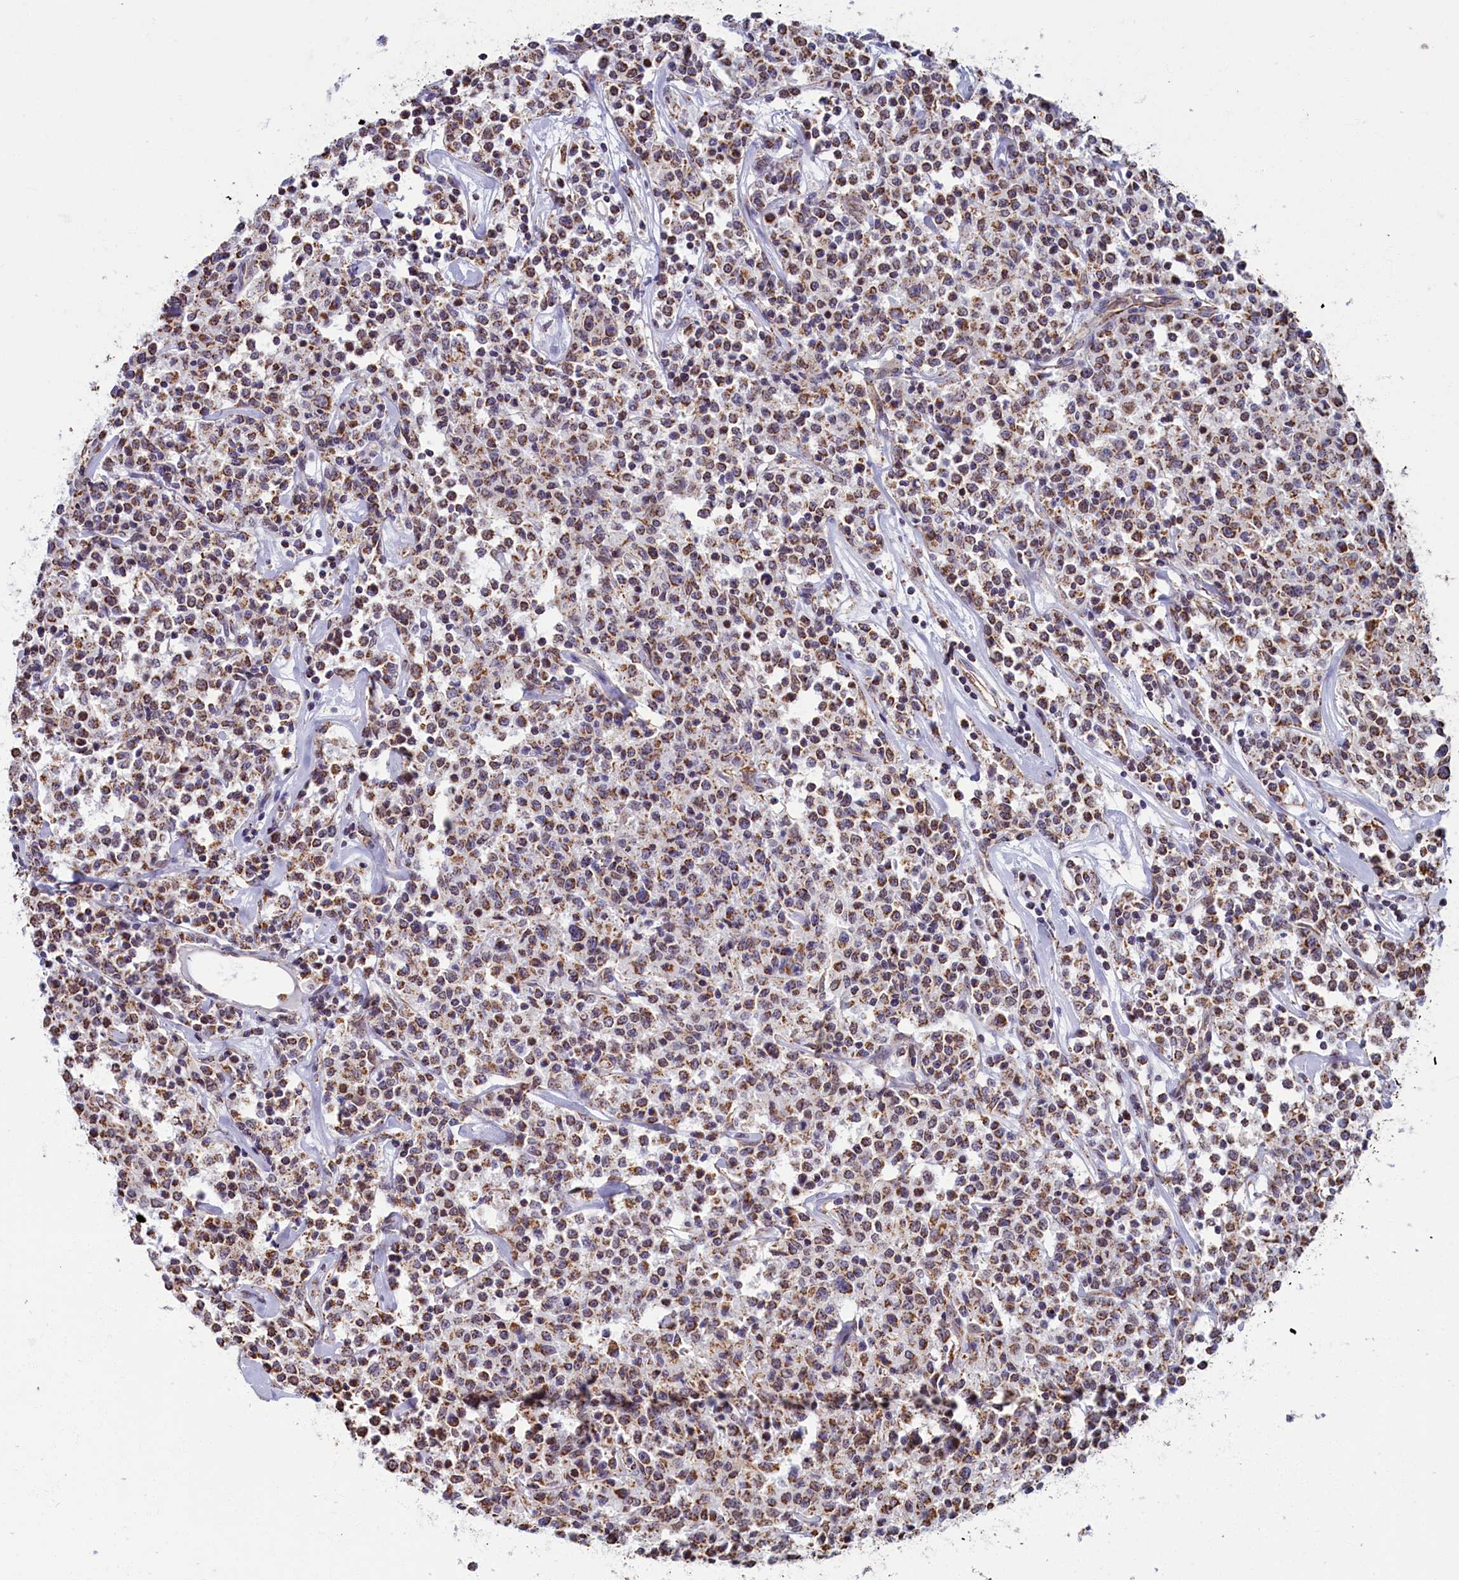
{"staining": {"intensity": "moderate", "quantity": "25%-75%", "location": "cytoplasmic/membranous"}, "tissue": "lymphoma", "cell_type": "Tumor cells", "image_type": "cancer", "snomed": [{"axis": "morphology", "description": "Malignant lymphoma, non-Hodgkin's type, Low grade"}, {"axis": "topography", "description": "Small intestine"}], "caption": "Immunohistochemistry (IHC) (DAB (3,3'-diaminobenzidine)) staining of lymphoma reveals moderate cytoplasmic/membranous protein staining in approximately 25%-75% of tumor cells.", "gene": "SPR", "patient": {"sex": "female", "age": 59}}